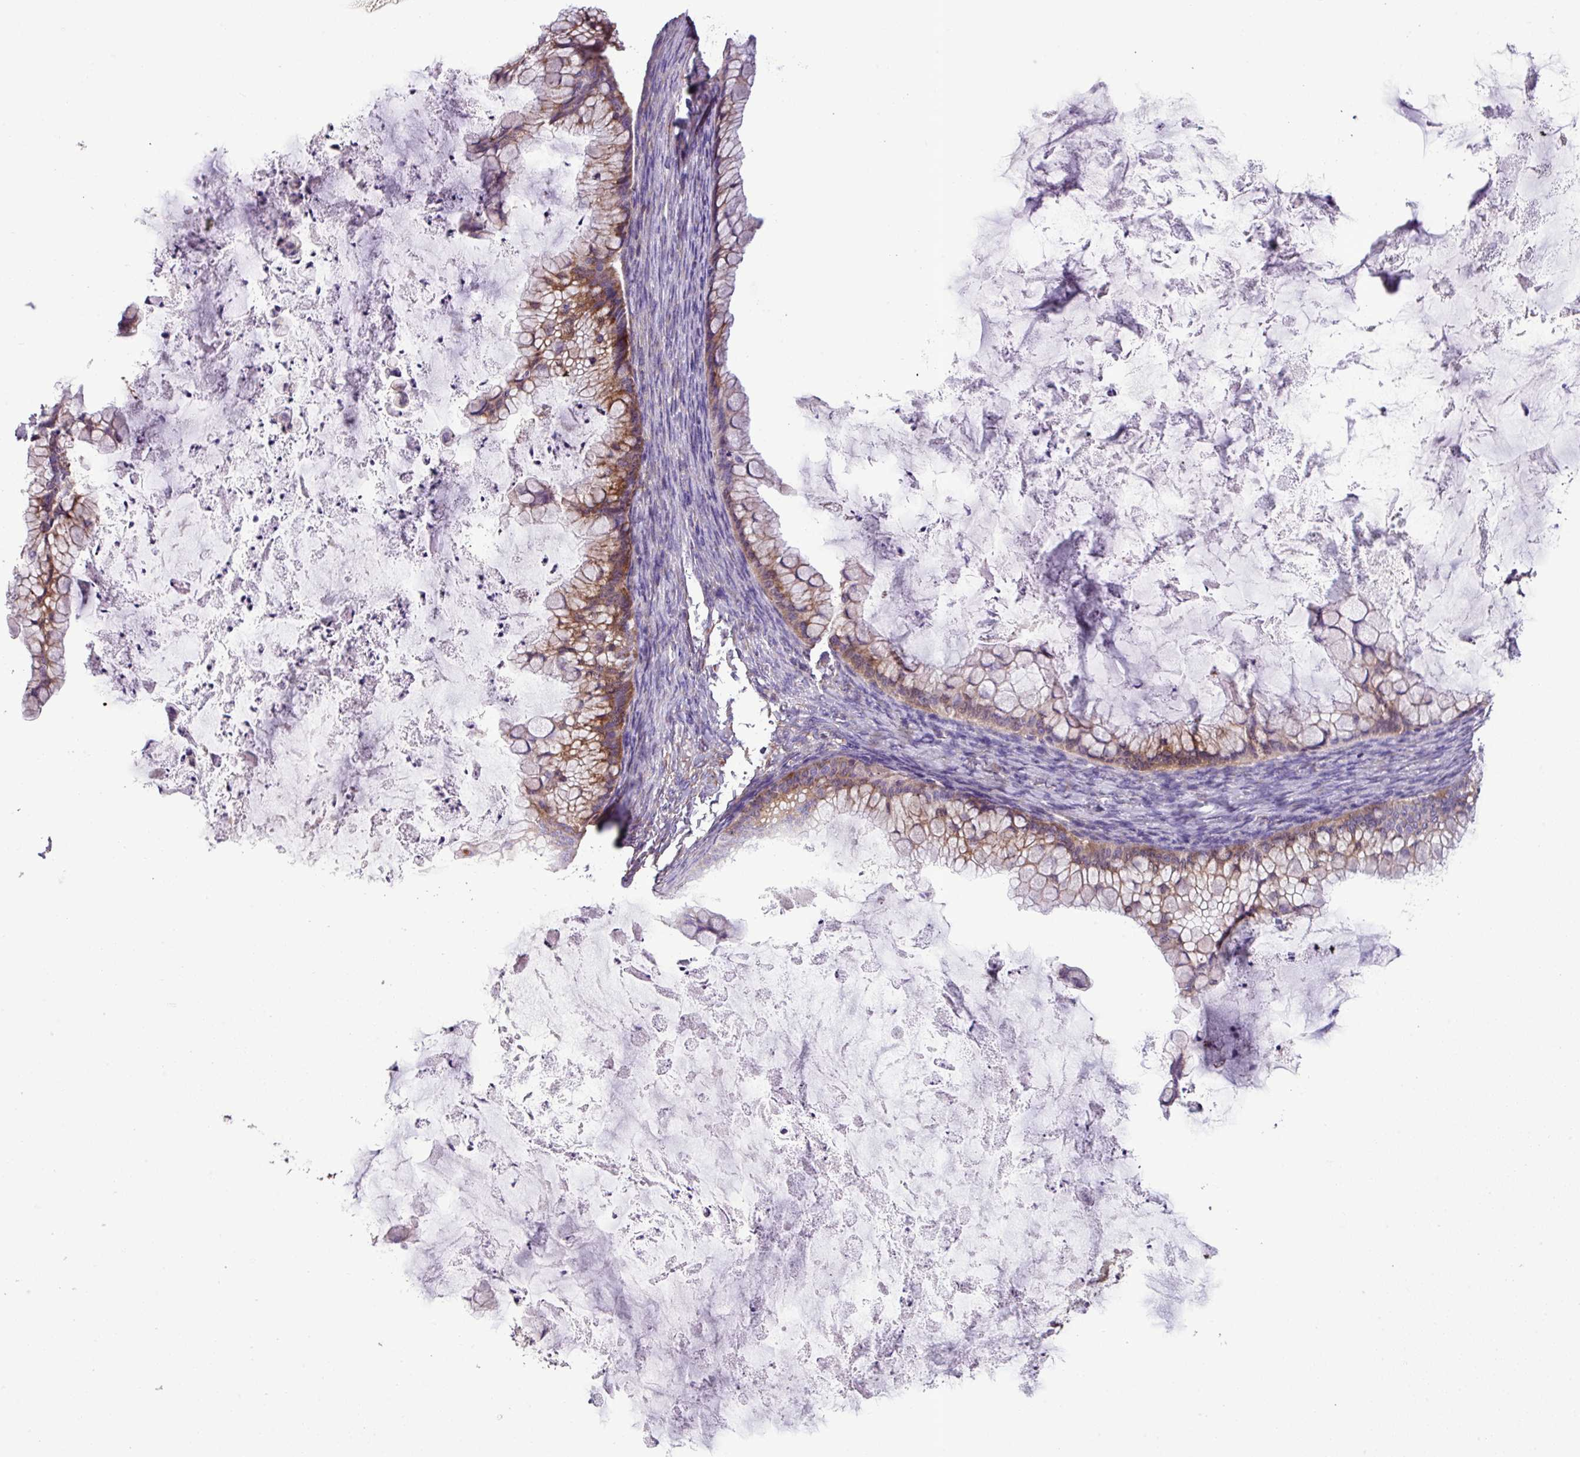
{"staining": {"intensity": "moderate", "quantity": "25%-75%", "location": "cytoplasmic/membranous"}, "tissue": "ovarian cancer", "cell_type": "Tumor cells", "image_type": "cancer", "snomed": [{"axis": "morphology", "description": "Cystadenocarcinoma, mucinous, NOS"}, {"axis": "topography", "description": "Ovary"}], "caption": "DAB immunohistochemical staining of human ovarian cancer (mucinous cystadenocarcinoma) demonstrates moderate cytoplasmic/membranous protein staining in about 25%-75% of tumor cells.", "gene": "RPL13", "patient": {"sex": "female", "age": 35}}